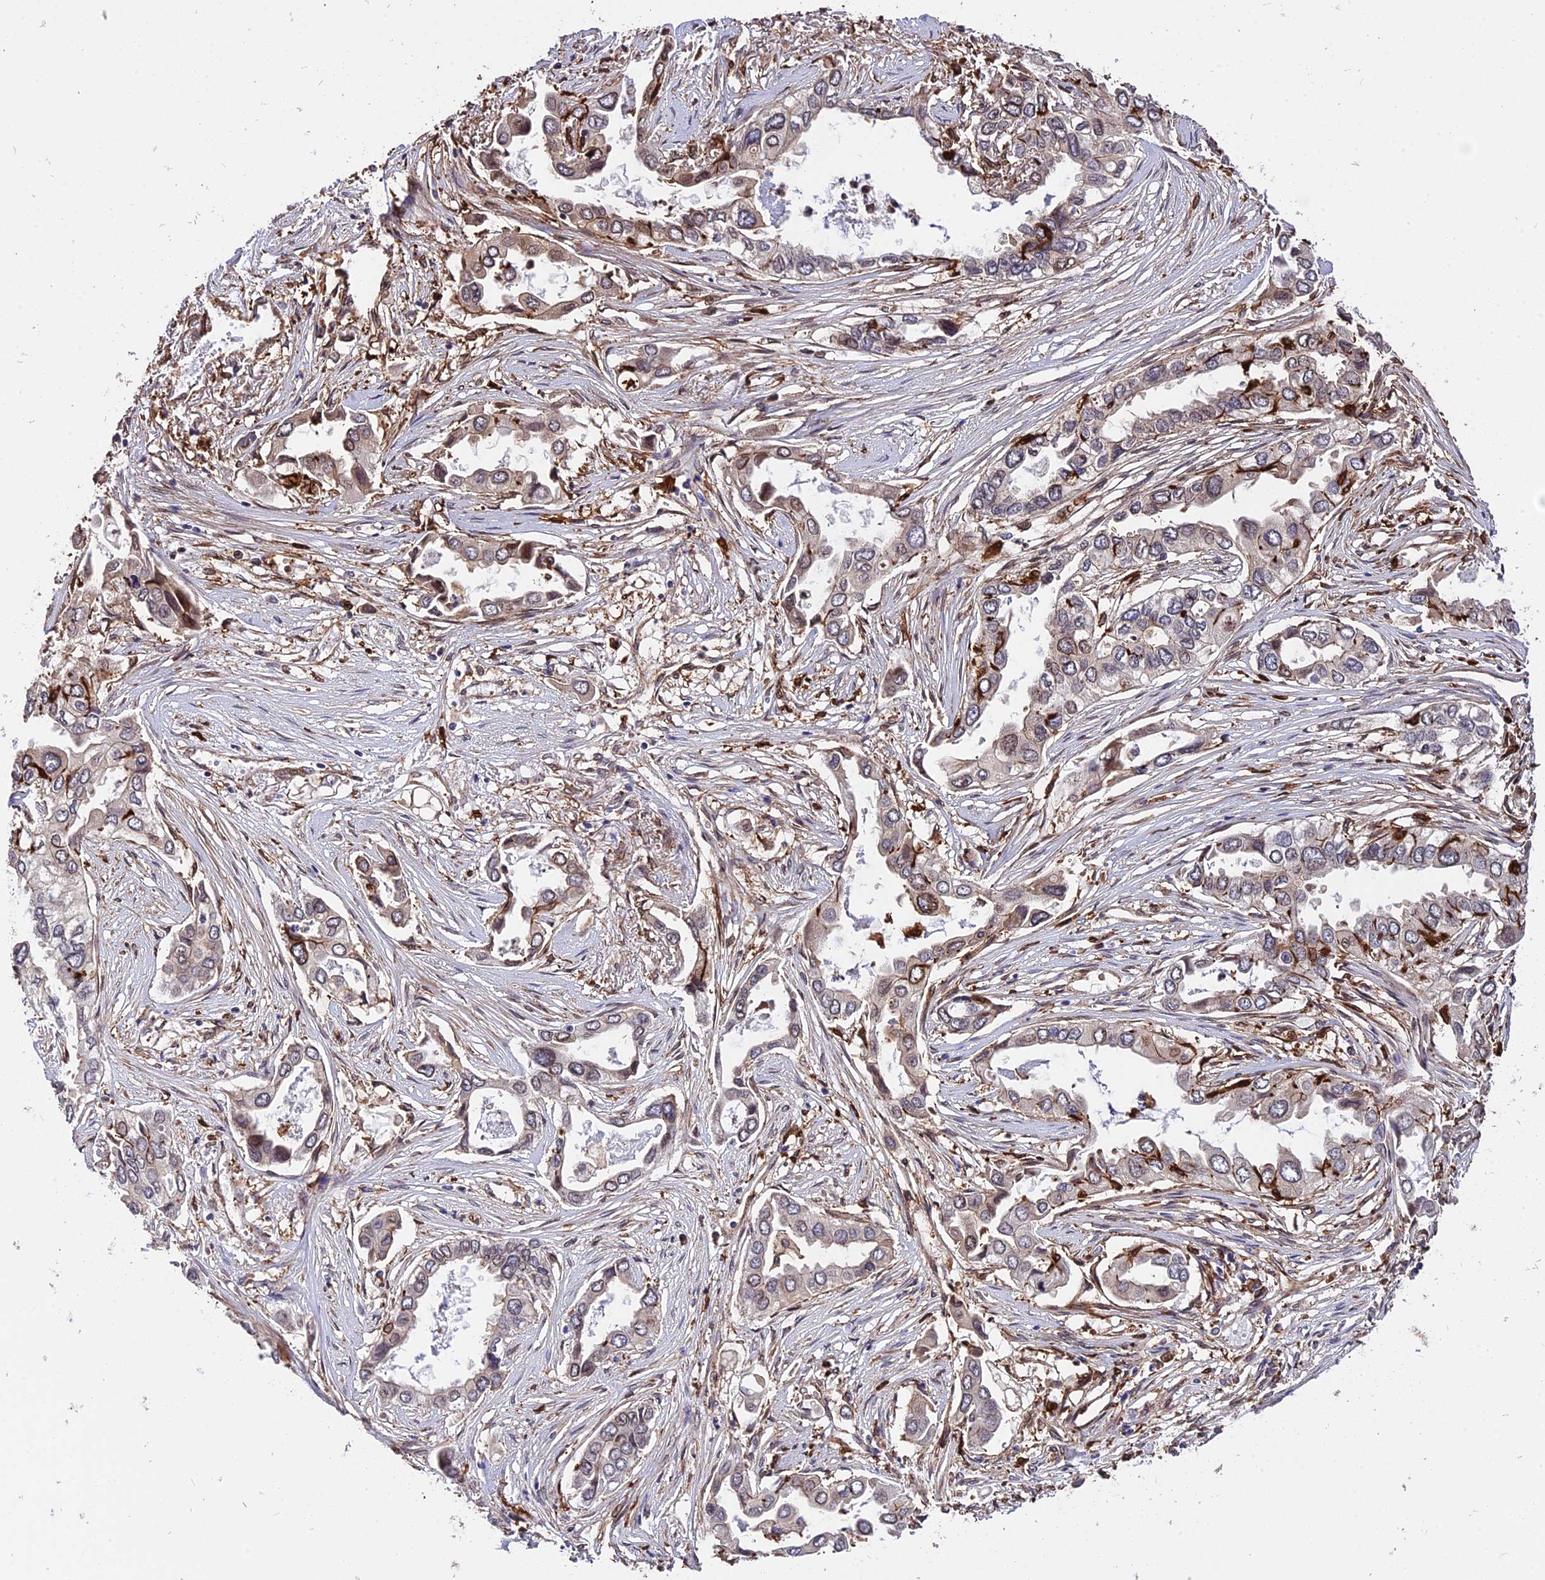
{"staining": {"intensity": "weak", "quantity": "<25%", "location": "cytoplasmic/membranous"}, "tissue": "lung cancer", "cell_type": "Tumor cells", "image_type": "cancer", "snomed": [{"axis": "morphology", "description": "Adenocarcinoma, NOS"}, {"axis": "topography", "description": "Lung"}], "caption": "This is an IHC micrograph of adenocarcinoma (lung). There is no expression in tumor cells.", "gene": "HERPUD1", "patient": {"sex": "female", "age": 76}}